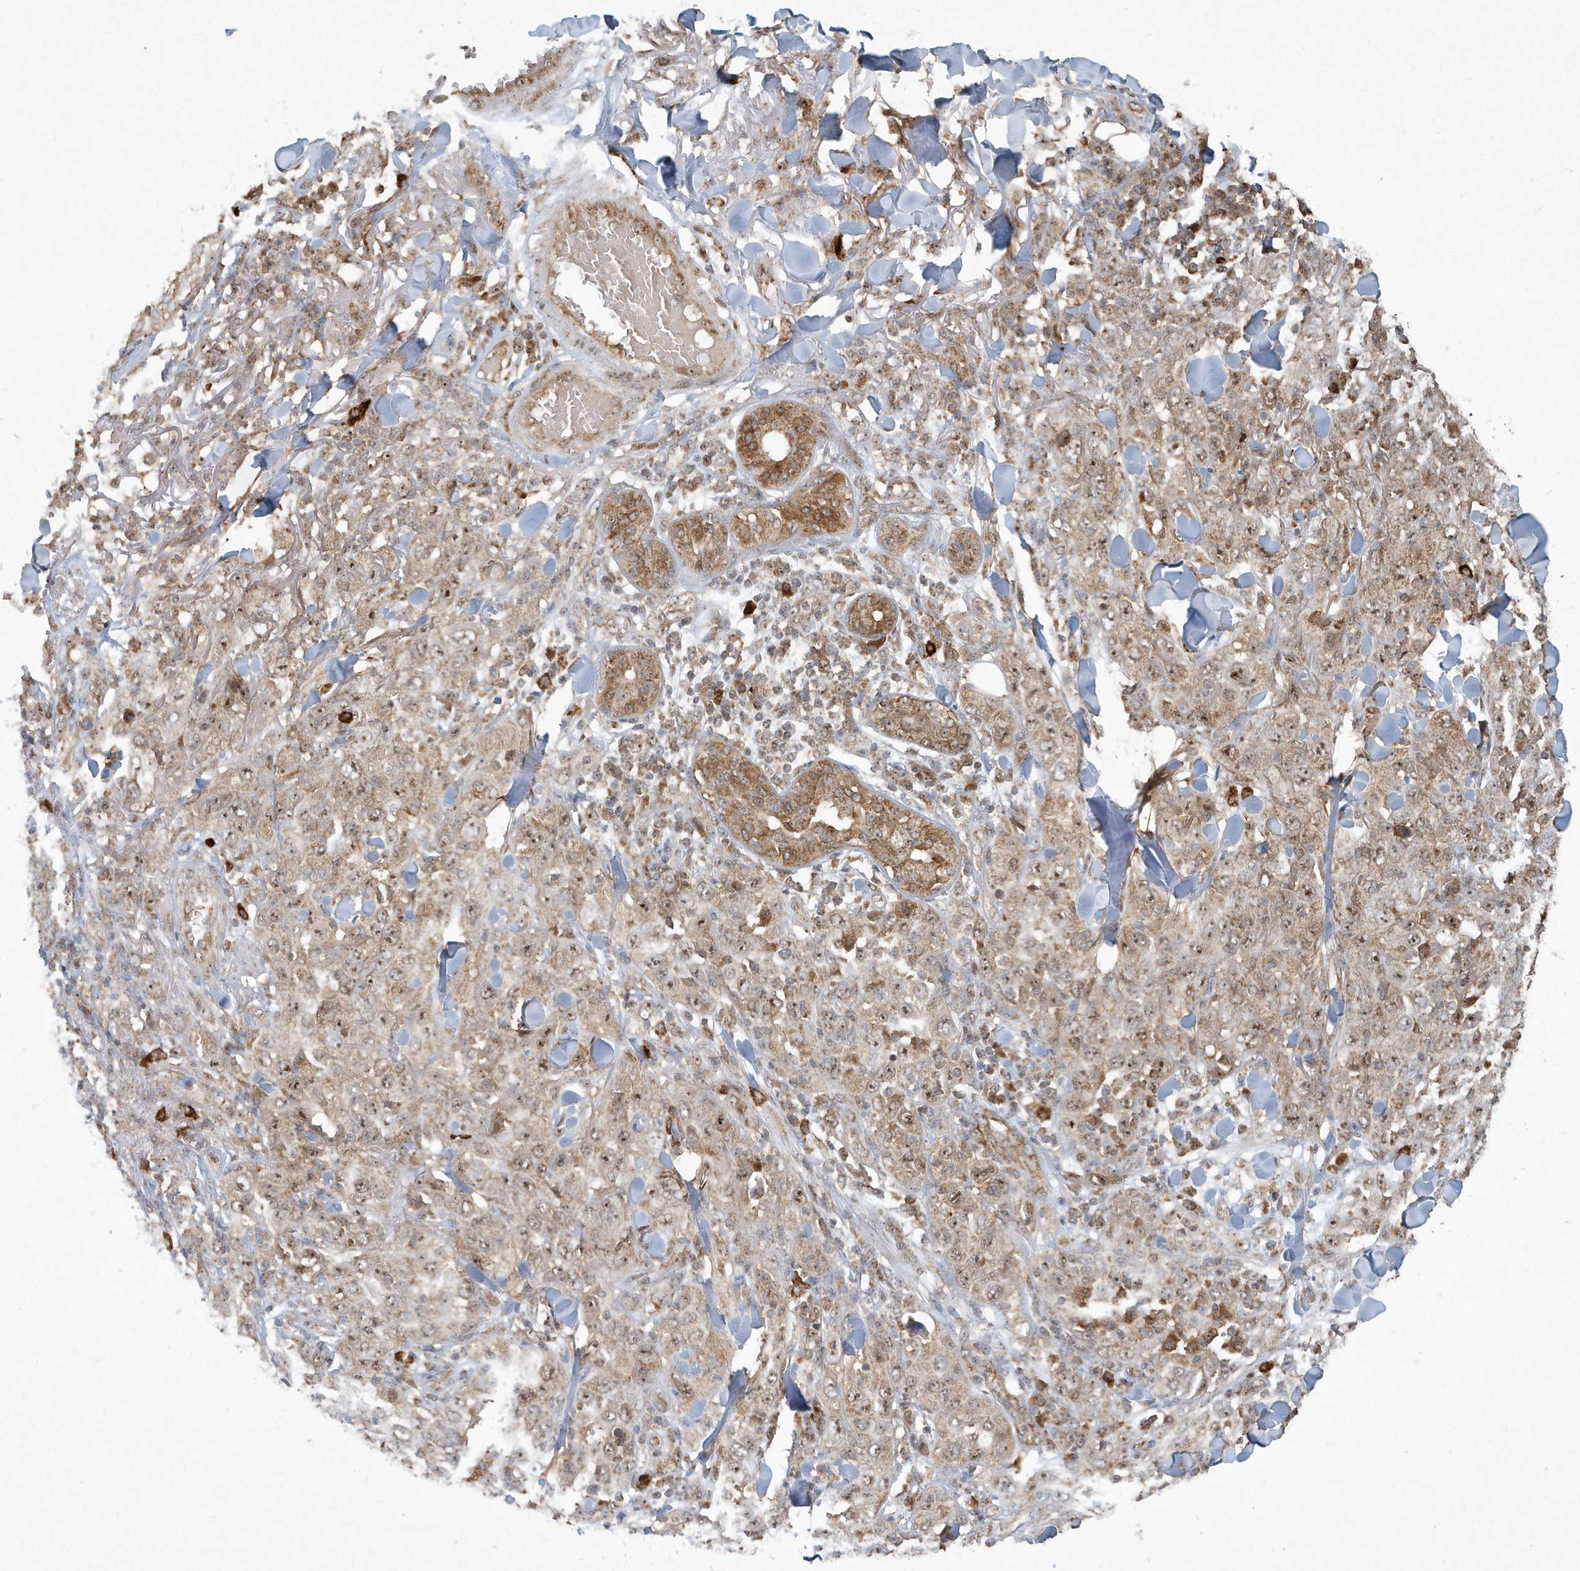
{"staining": {"intensity": "moderate", "quantity": ">75%", "location": "cytoplasmic/membranous,nuclear"}, "tissue": "skin cancer", "cell_type": "Tumor cells", "image_type": "cancer", "snomed": [{"axis": "morphology", "description": "Squamous cell carcinoma, NOS"}, {"axis": "topography", "description": "Skin"}], "caption": "This micrograph reveals immunohistochemistry (IHC) staining of skin cancer (squamous cell carcinoma), with medium moderate cytoplasmic/membranous and nuclear positivity in about >75% of tumor cells.", "gene": "ABCB9", "patient": {"sex": "female", "age": 88}}